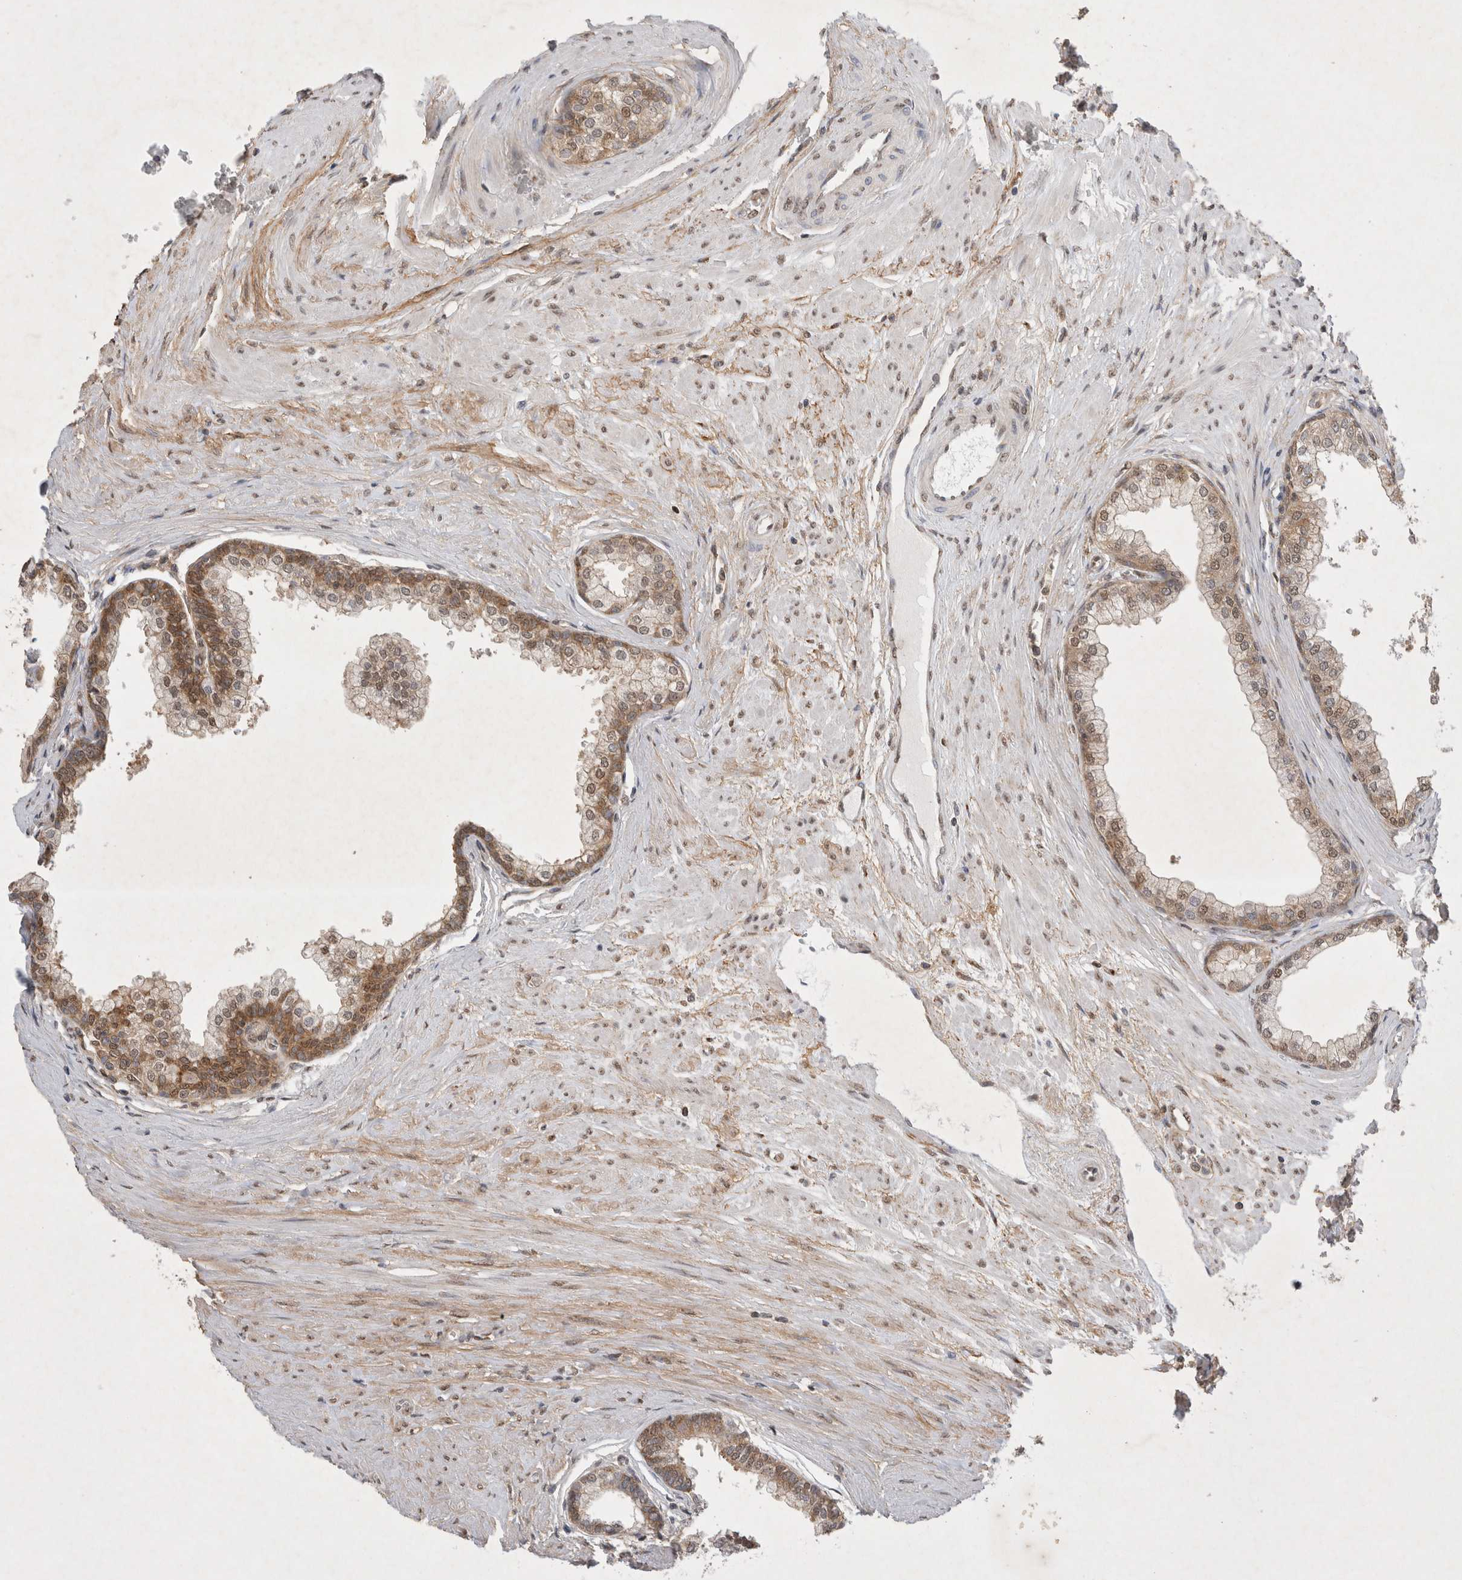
{"staining": {"intensity": "moderate", "quantity": ">75%", "location": "cytoplasmic/membranous"}, "tissue": "prostate", "cell_type": "Glandular cells", "image_type": "normal", "snomed": [{"axis": "morphology", "description": "Normal tissue, NOS"}, {"axis": "morphology", "description": "Urothelial carcinoma, Low grade"}, {"axis": "topography", "description": "Urinary bladder"}, {"axis": "topography", "description": "Prostate"}], "caption": "High-magnification brightfield microscopy of normal prostate stained with DAB (brown) and counterstained with hematoxylin (blue). glandular cells exhibit moderate cytoplasmic/membranous staining is identified in approximately>75% of cells. (IHC, brightfield microscopy, high magnification).", "gene": "WIPF2", "patient": {"sex": "male", "age": 60}}